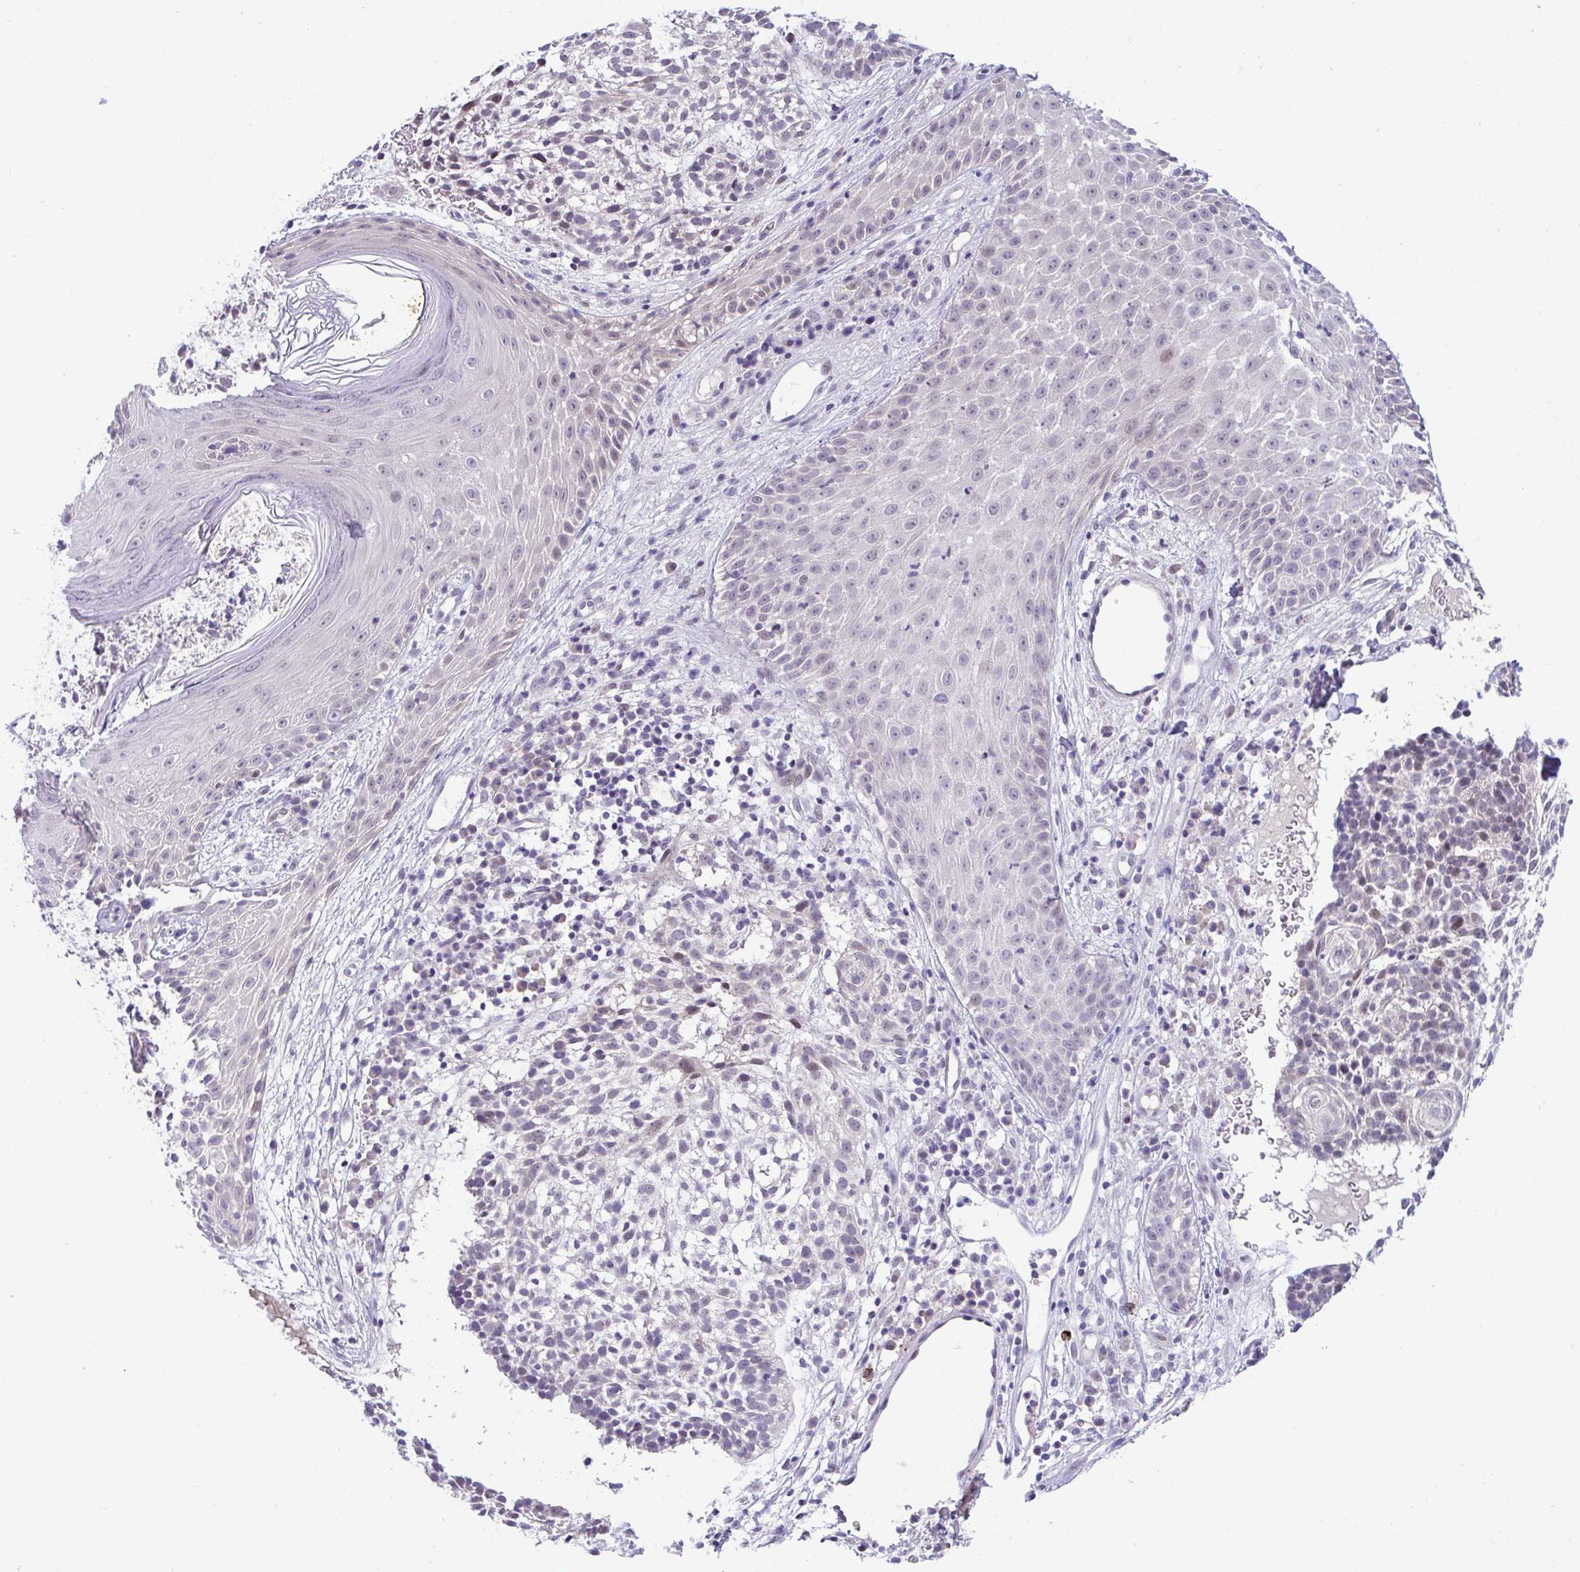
{"staining": {"intensity": "weak", "quantity": "<25%", "location": "nuclear"}, "tissue": "skin cancer", "cell_type": "Tumor cells", "image_type": "cancer", "snomed": [{"axis": "morphology", "description": "Basal cell carcinoma"}, {"axis": "topography", "description": "Skin"}, {"axis": "topography", "description": "Skin of scalp"}], "caption": "Tumor cells are negative for protein expression in human skin cancer (basal cell carcinoma).", "gene": "USP35", "patient": {"sex": "female", "age": 45}}